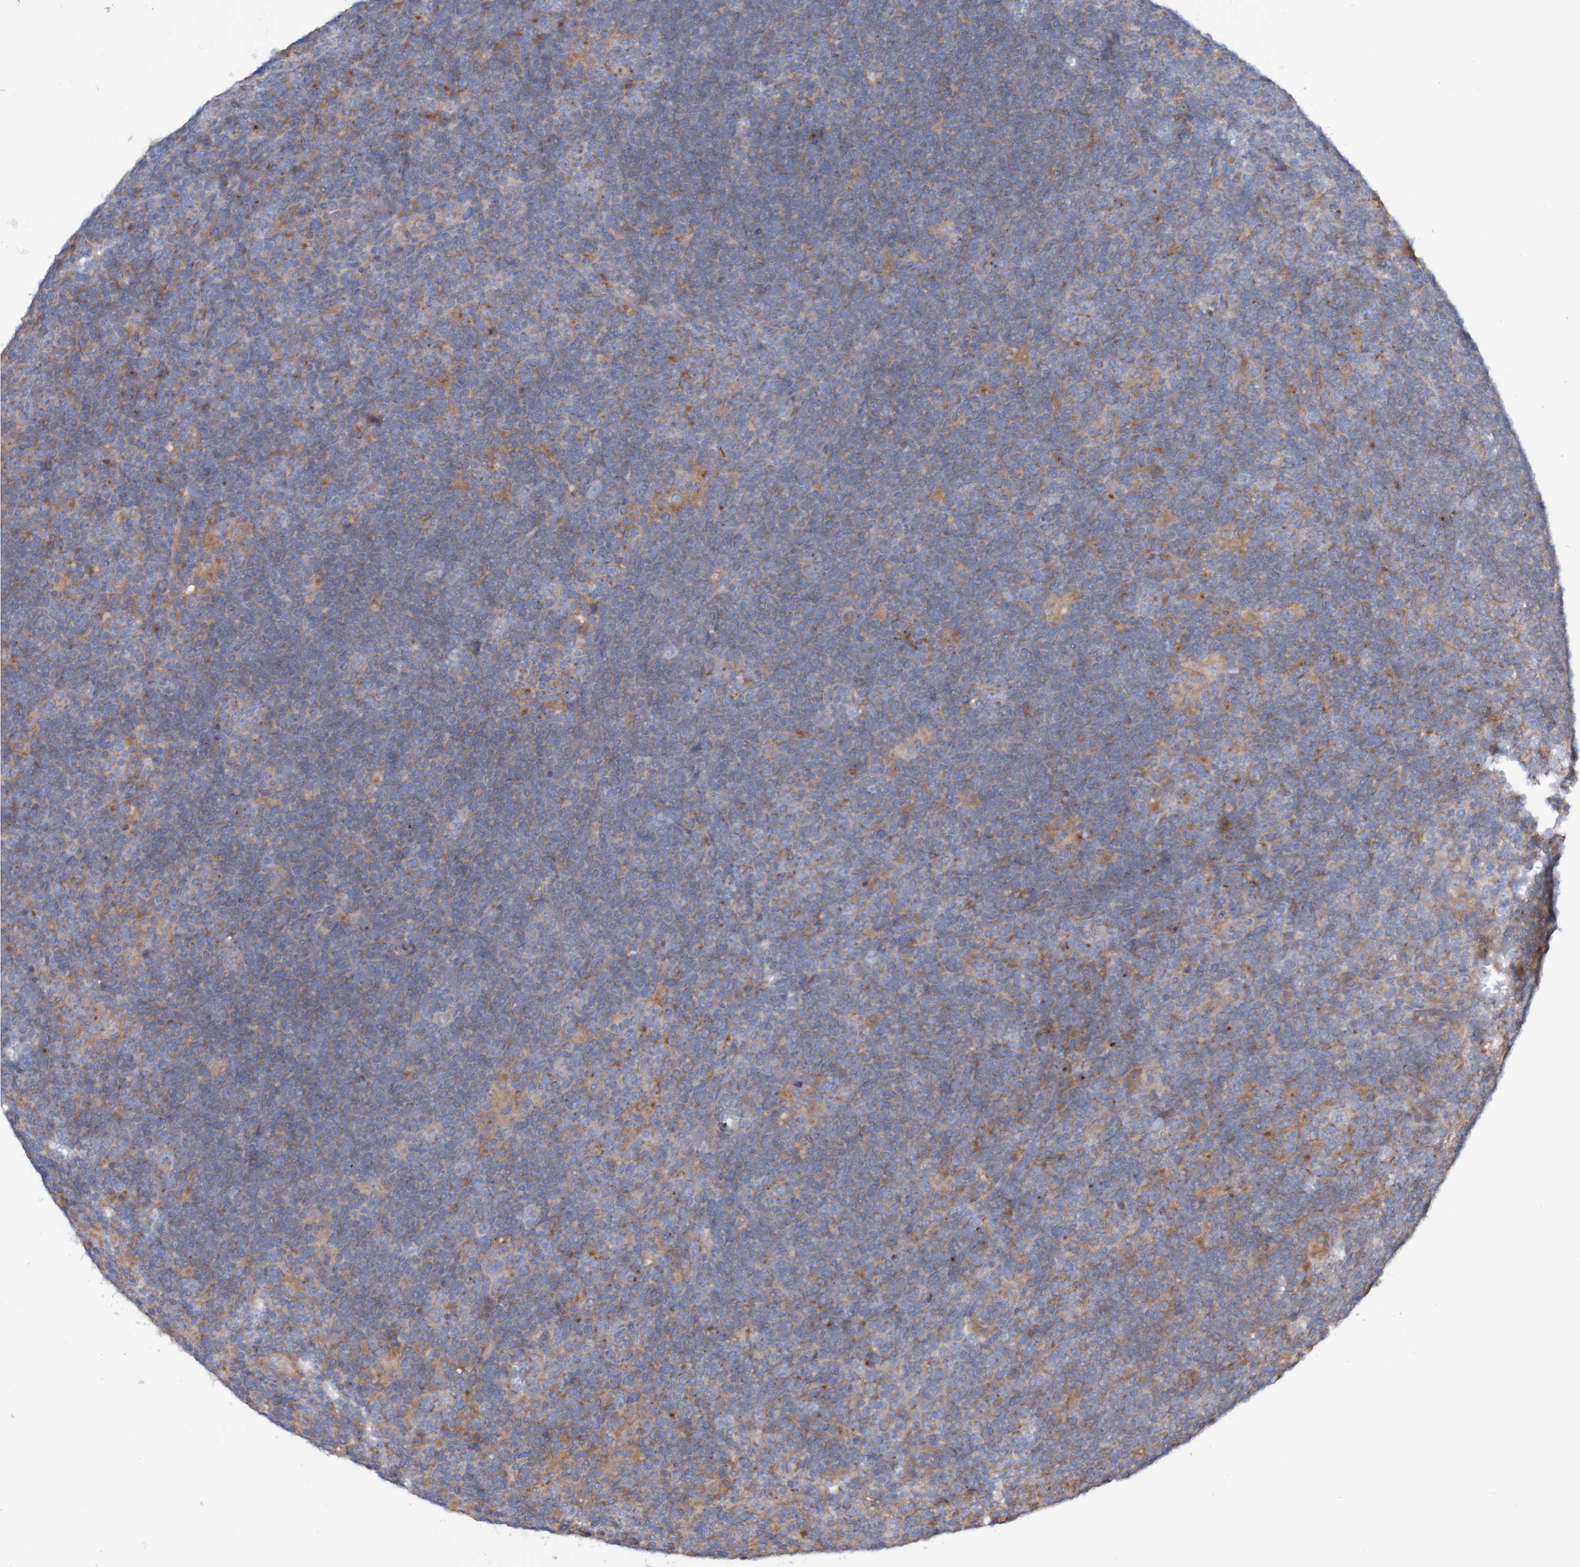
{"staining": {"intensity": "moderate", "quantity": ">75%", "location": "cytoplasmic/membranous"}, "tissue": "lymphoma", "cell_type": "Tumor cells", "image_type": "cancer", "snomed": [{"axis": "morphology", "description": "Hodgkin's disease, NOS"}, {"axis": "topography", "description": "Lymph node"}], "caption": "Immunohistochemical staining of human Hodgkin's disease reveals medium levels of moderate cytoplasmic/membranous protein staining in approximately >75% of tumor cells.", "gene": "LMBRD2", "patient": {"sex": "female", "age": 57}}